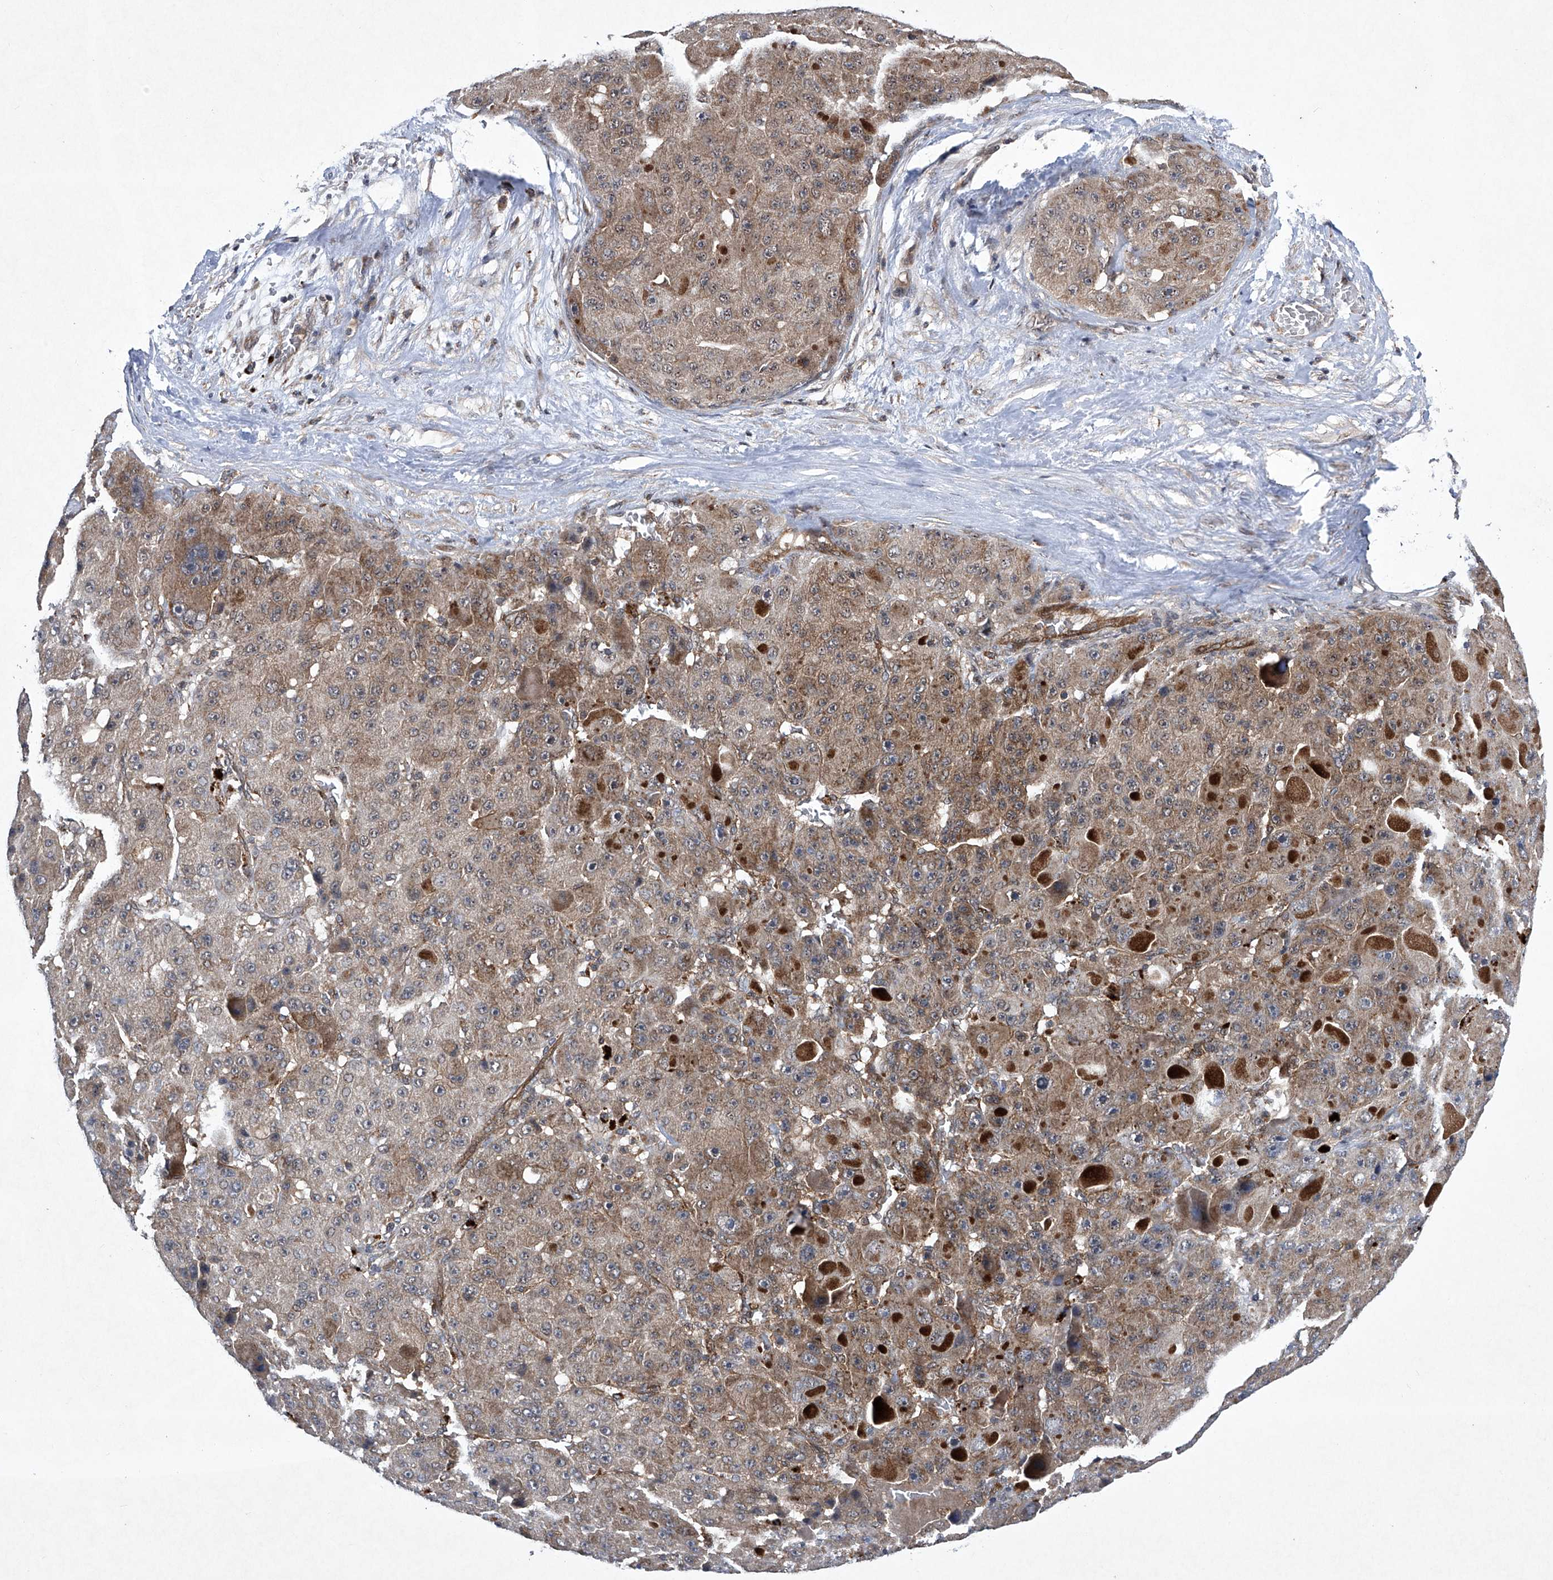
{"staining": {"intensity": "moderate", "quantity": "25%-75%", "location": "cytoplasmic/membranous"}, "tissue": "liver cancer", "cell_type": "Tumor cells", "image_type": "cancer", "snomed": [{"axis": "morphology", "description": "Carcinoma, Hepatocellular, NOS"}, {"axis": "topography", "description": "Liver"}], "caption": "Immunohistochemical staining of human liver cancer reveals moderate cytoplasmic/membranous protein positivity in about 25%-75% of tumor cells.", "gene": "CISH", "patient": {"sex": "male", "age": 76}}